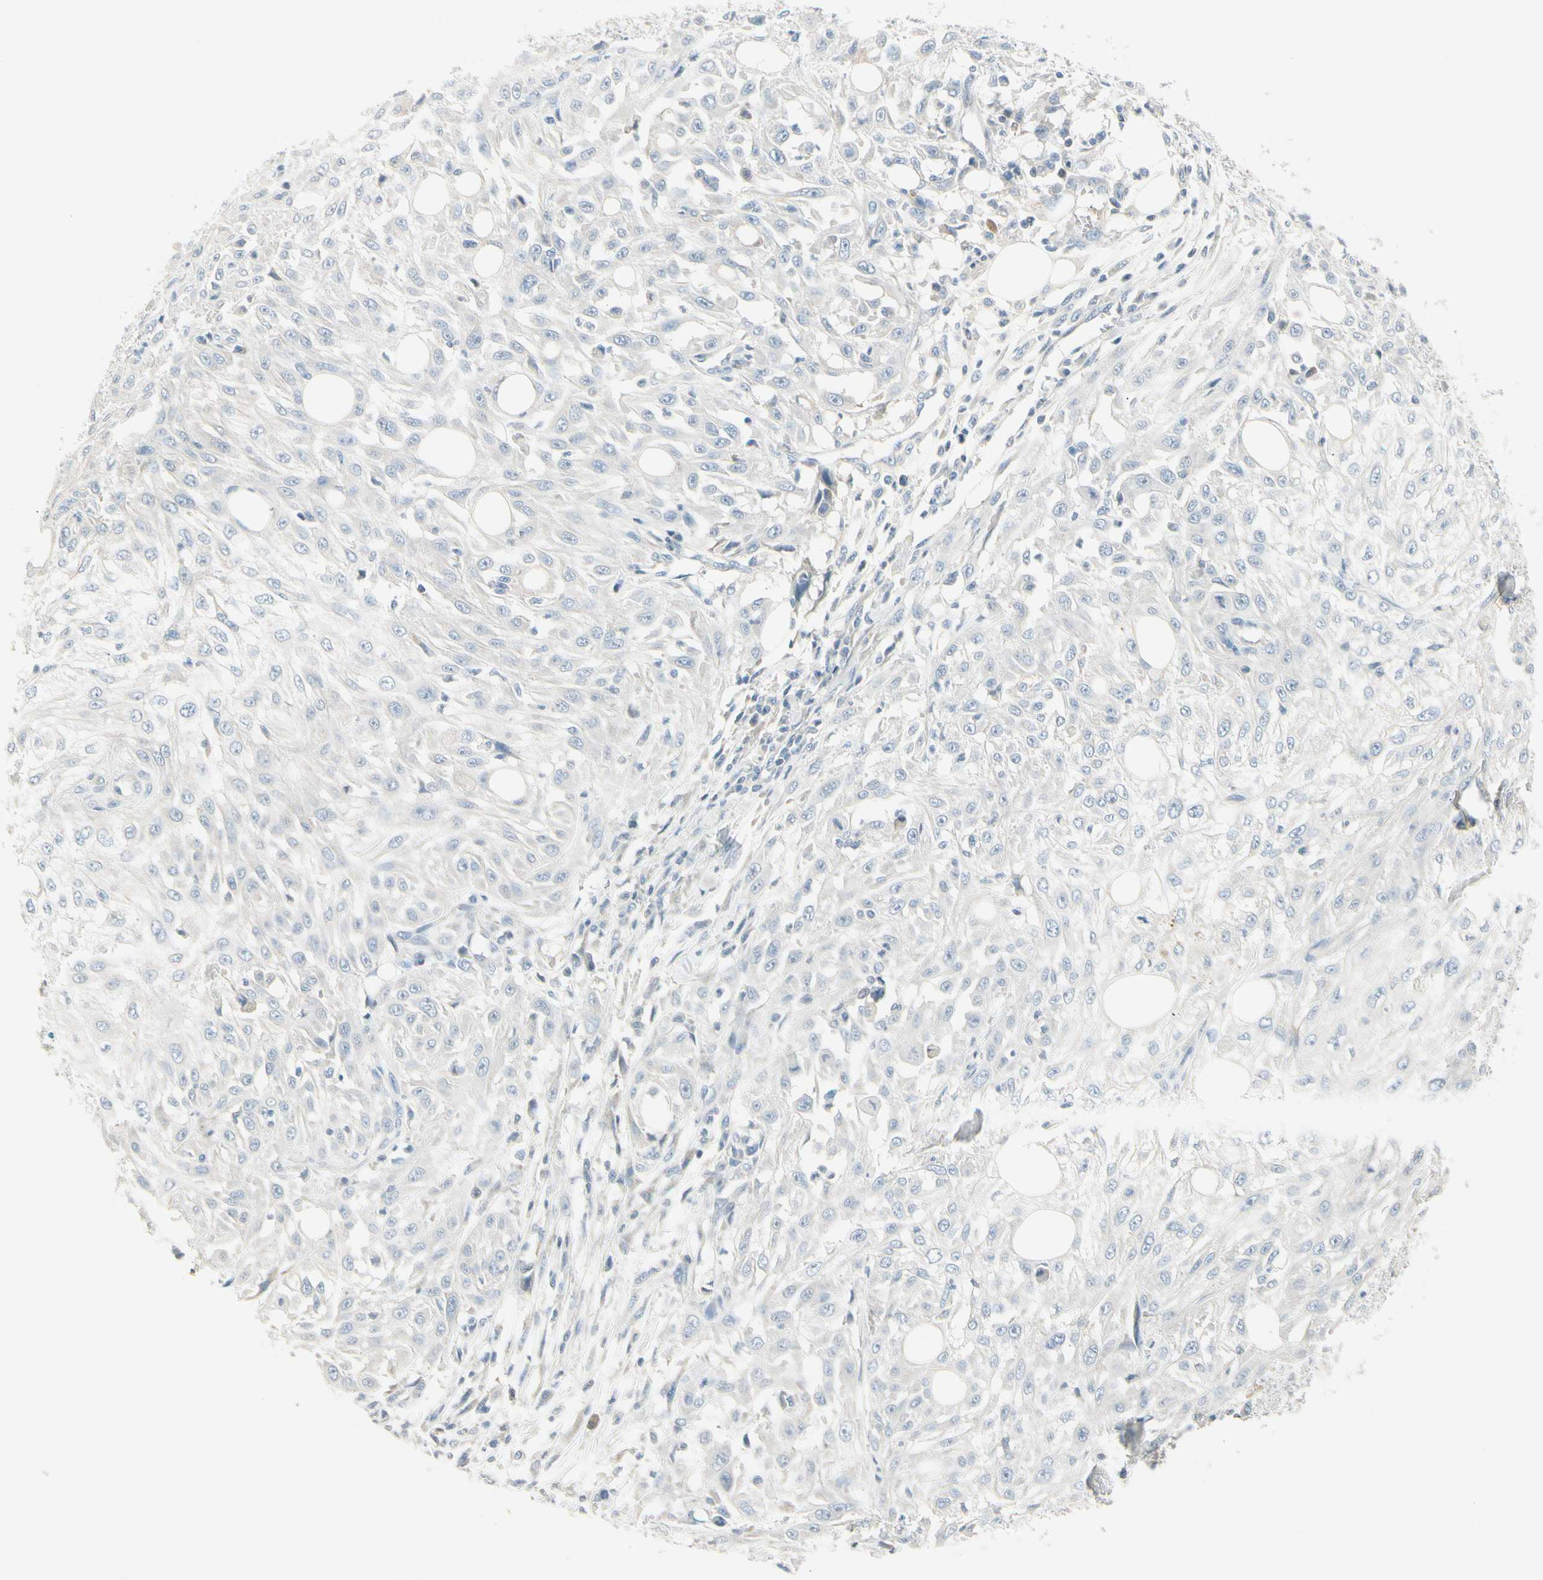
{"staining": {"intensity": "negative", "quantity": "none", "location": "none"}, "tissue": "skin cancer", "cell_type": "Tumor cells", "image_type": "cancer", "snomed": [{"axis": "morphology", "description": "Squamous cell carcinoma, NOS"}, {"axis": "topography", "description": "Skin"}], "caption": "Immunohistochemistry micrograph of skin cancer (squamous cell carcinoma) stained for a protein (brown), which shows no positivity in tumor cells.", "gene": "CYP2E1", "patient": {"sex": "male", "age": 75}}